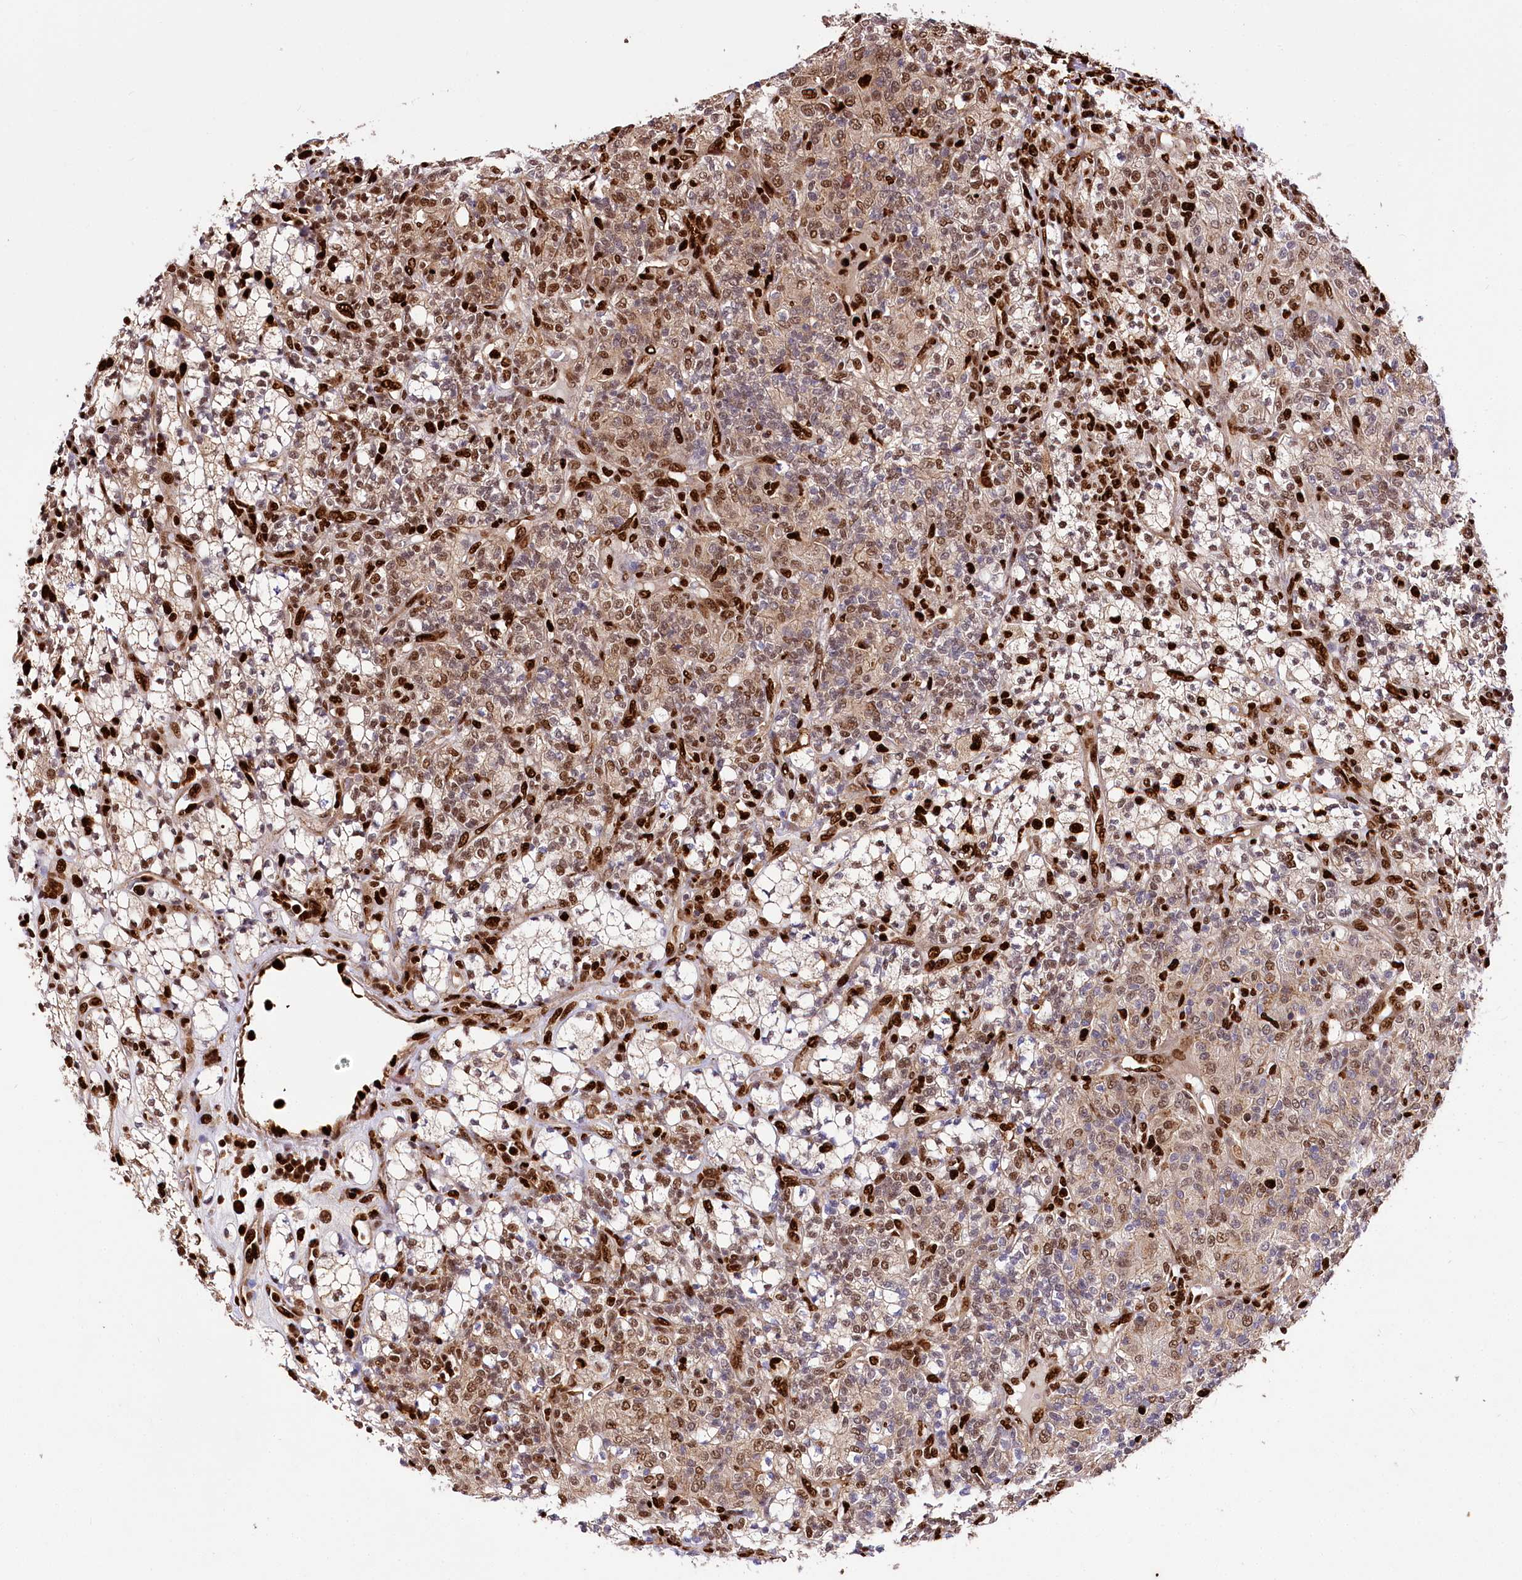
{"staining": {"intensity": "moderate", "quantity": ">75%", "location": "nuclear"}, "tissue": "renal cancer", "cell_type": "Tumor cells", "image_type": "cancer", "snomed": [{"axis": "morphology", "description": "Adenocarcinoma, NOS"}, {"axis": "topography", "description": "Kidney"}], "caption": "Immunohistochemistry staining of renal adenocarcinoma, which exhibits medium levels of moderate nuclear staining in approximately >75% of tumor cells indicating moderate nuclear protein expression. The staining was performed using DAB (brown) for protein detection and nuclei were counterstained in hematoxylin (blue).", "gene": "FIGN", "patient": {"sex": "male", "age": 77}}